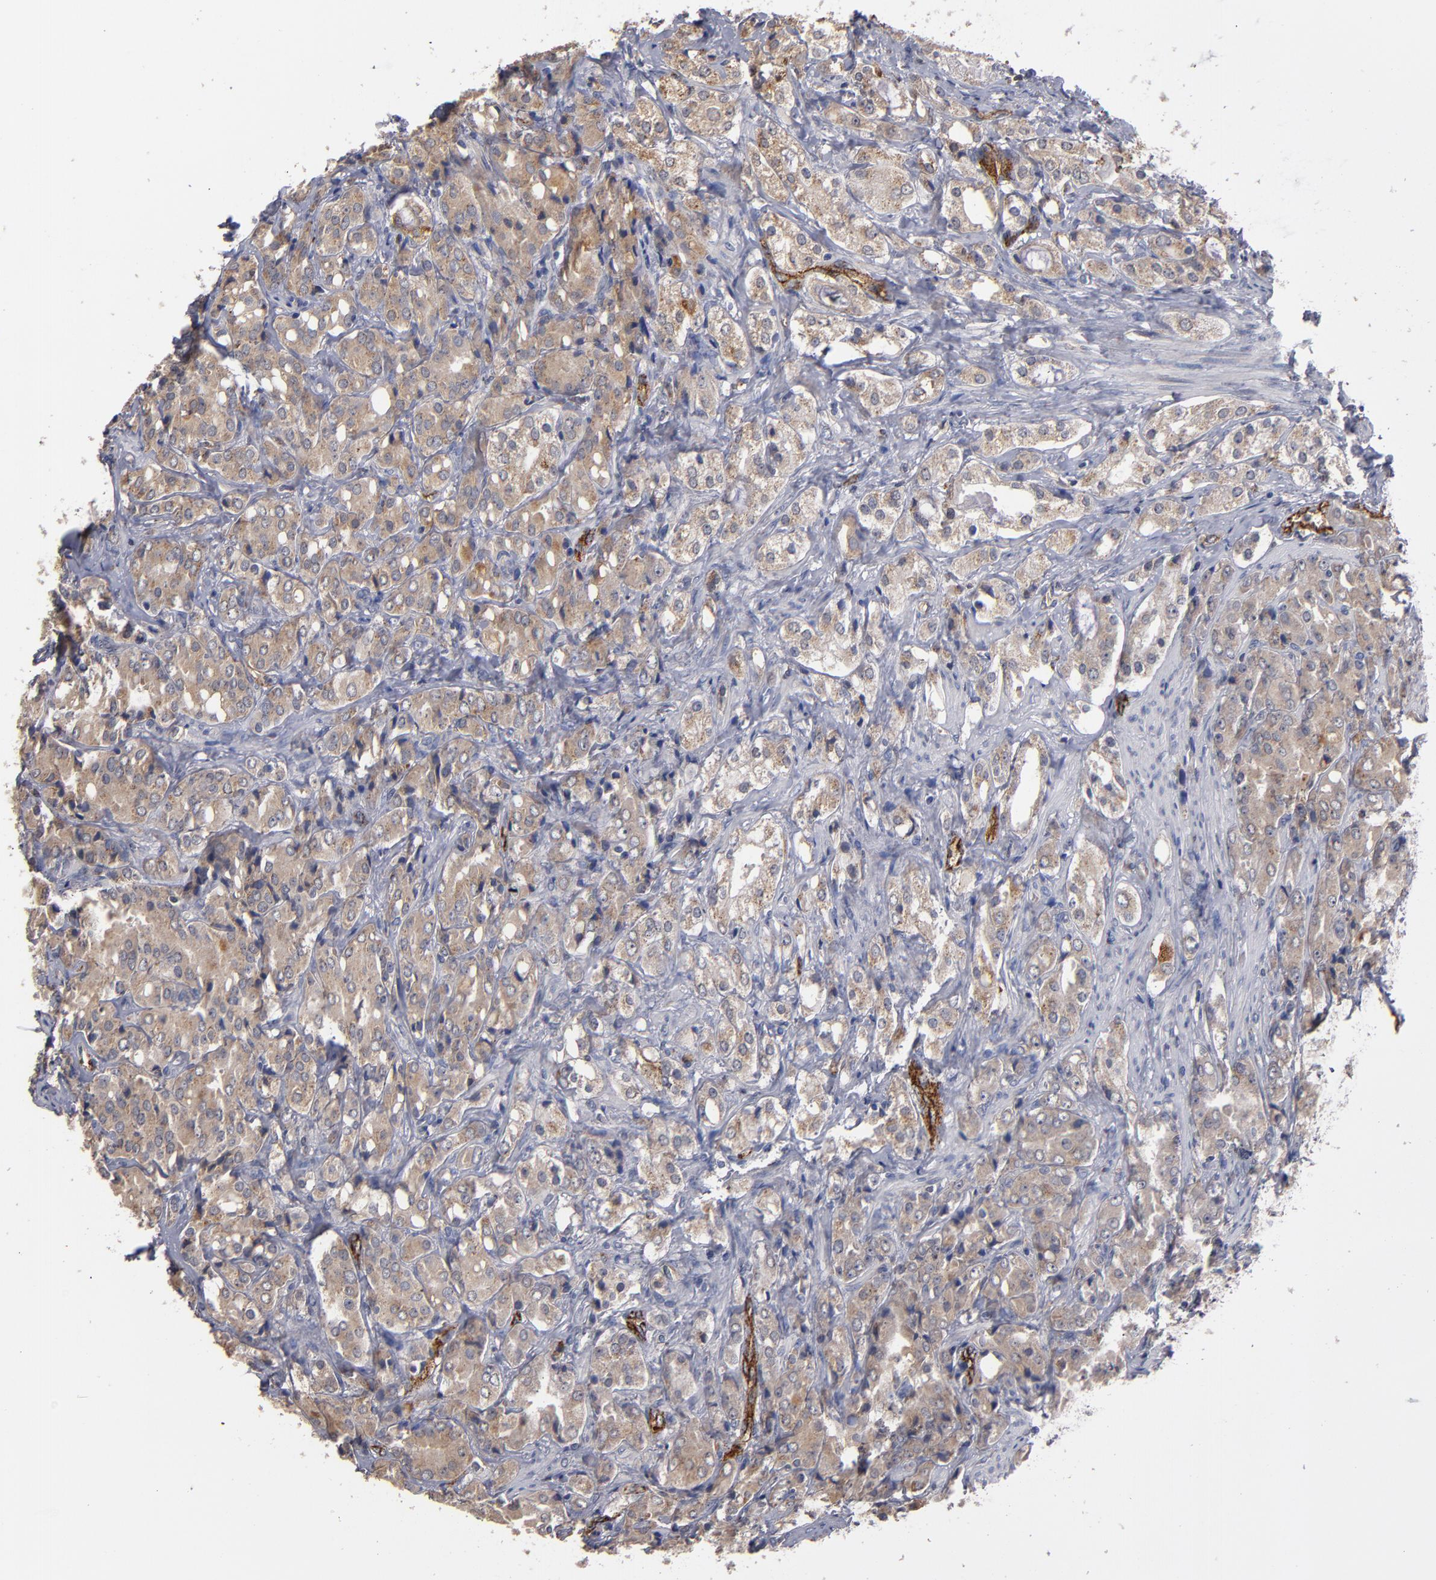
{"staining": {"intensity": "moderate", "quantity": ">75%", "location": "cytoplasmic/membranous"}, "tissue": "prostate cancer", "cell_type": "Tumor cells", "image_type": "cancer", "snomed": [{"axis": "morphology", "description": "Adenocarcinoma, High grade"}, {"axis": "topography", "description": "Prostate"}], "caption": "Tumor cells demonstrate moderate cytoplasmic/membranous positivity in about >75% of cells in prostate high-grade adenocarcinoma.", "gene": "SELP", "patient": {"sex": "male", "age": 68}}